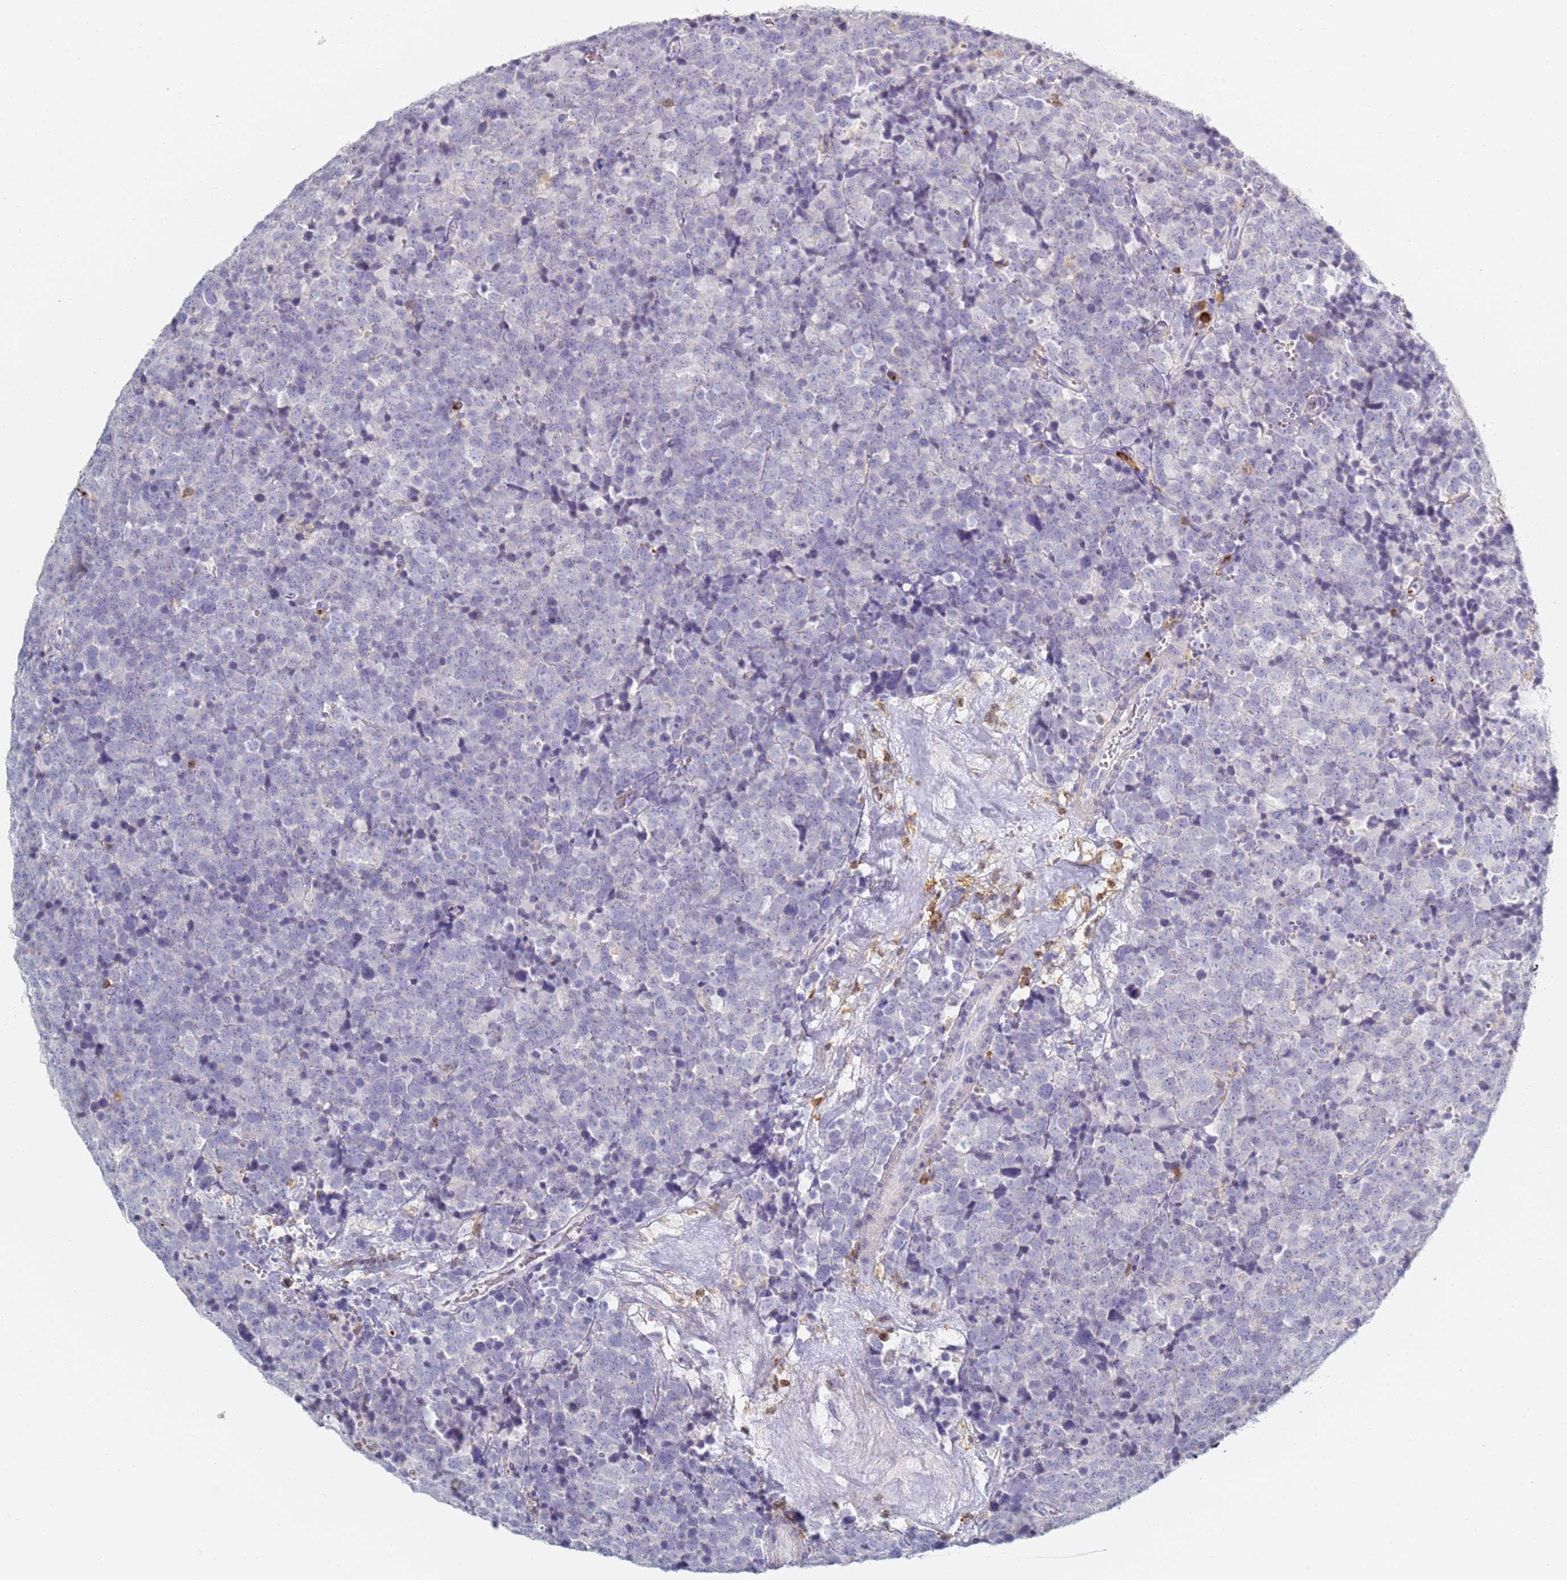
{"staining": {"intensity": "negative", "quantity": "none", "location": "none"}, "tissue": "testis cancer", "cell_type": "Tumor cells", "image_type": "cancer", "snomed": [{"axis": "morphology", "description": "Seminoma, NOS"}, {"axis": "topography", "description": "Testis"}], "caption": "This is an immunohistochemistry micrograph of human testis cancer. There is no expression in tumor cells.", "gene": "BIN2", "patient": {"sex": "male", "age": 71}}